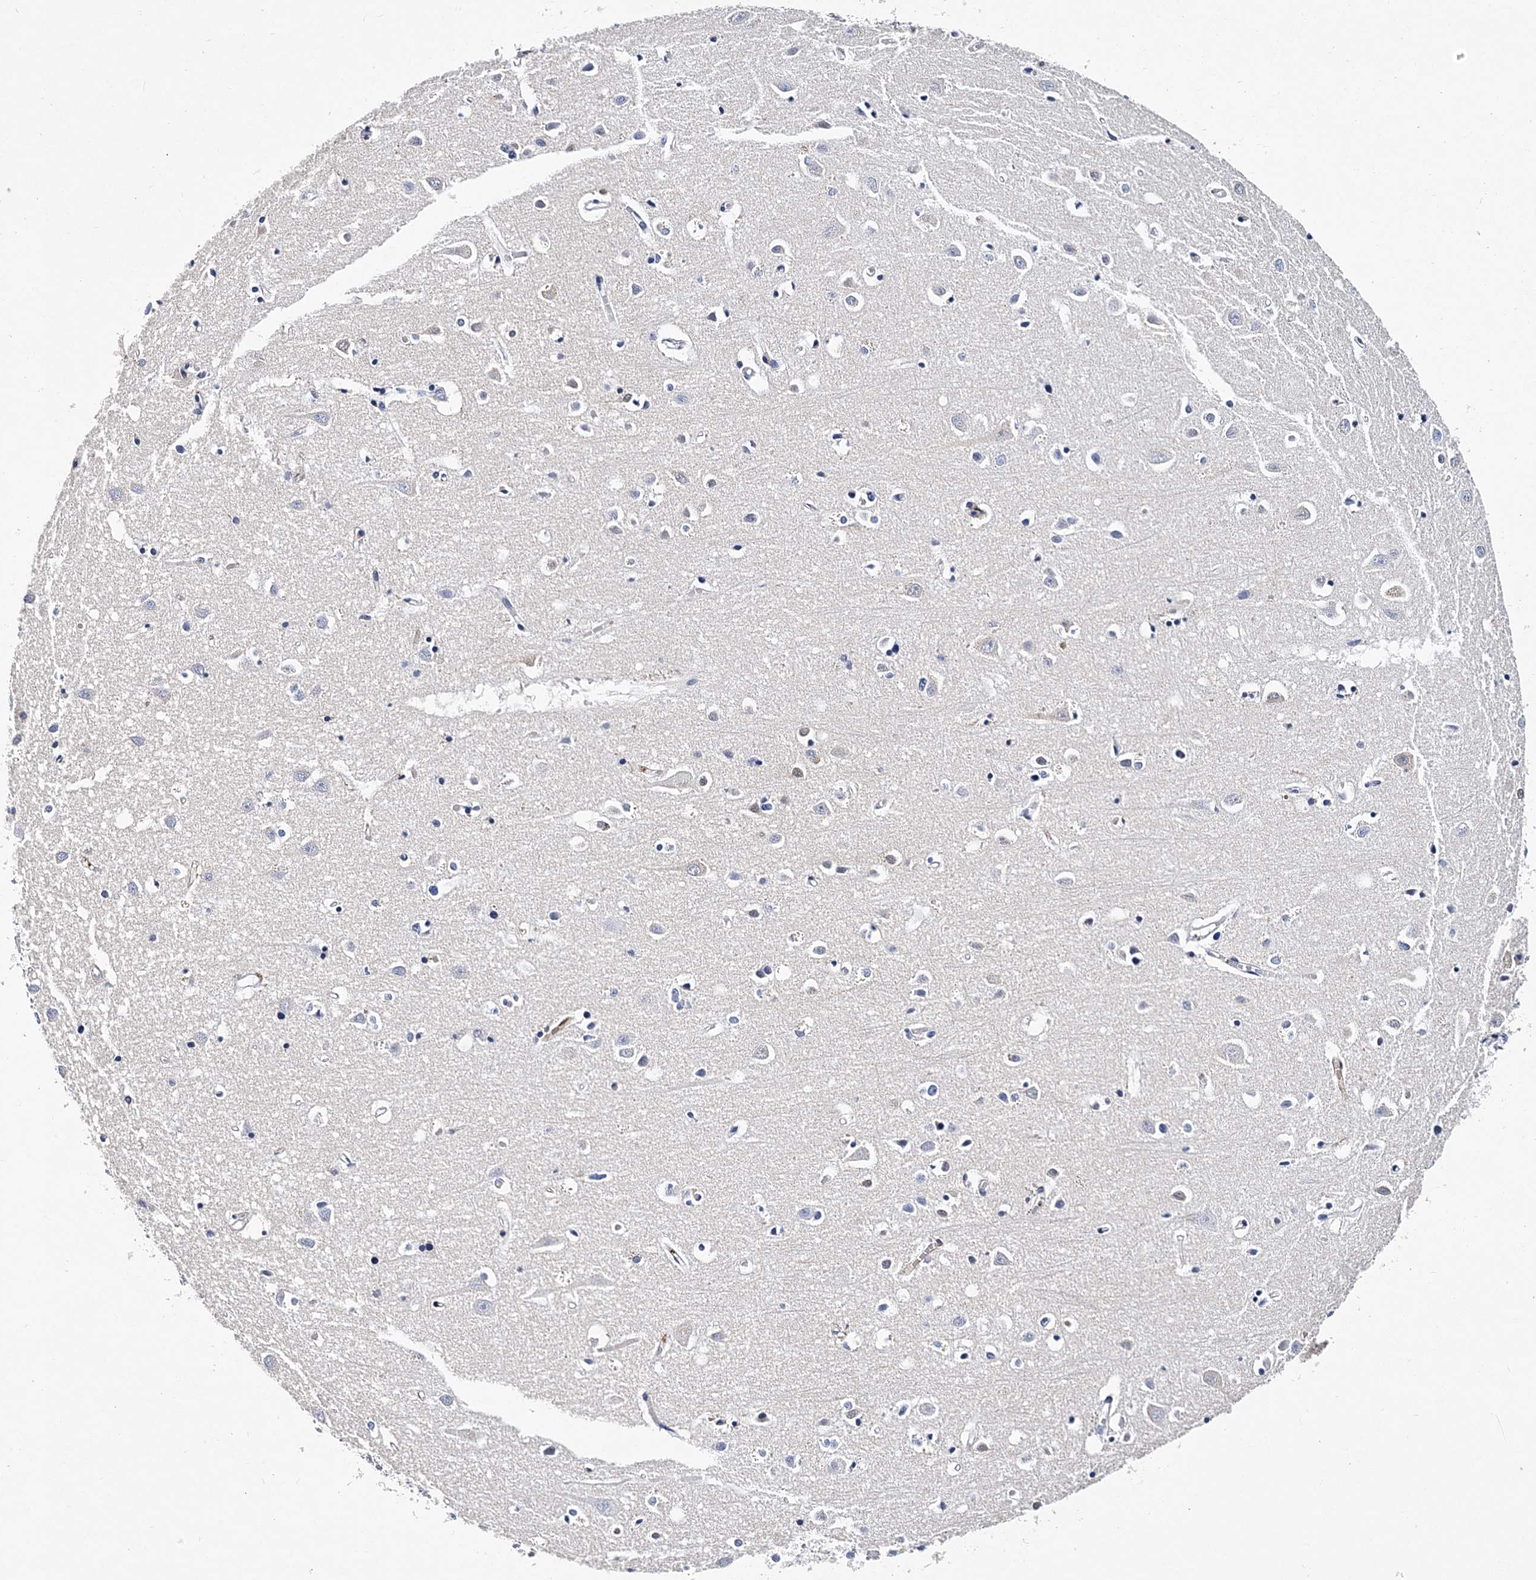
{"staining": {"intensity": "negative", "quantity": "none", "location": "none"}, "tissue": "cerebral cortex", "cell_type": "Endothelial cells", "image_type": "normal", "snomed": [{"axis": "morphology", "description": "Normal tissue, NOS"}, {"axis": "topography", "description": "Cerebral cortex"}], "caption": "DAB immunohistochemical staining of unremarkable cerebral cortex shows no significant staining in endothelial cells. (IHC, brightfield microscopy, high magnification).", "gene": "ITGA2B", "patient": {"sex": "female", "age": 64}}